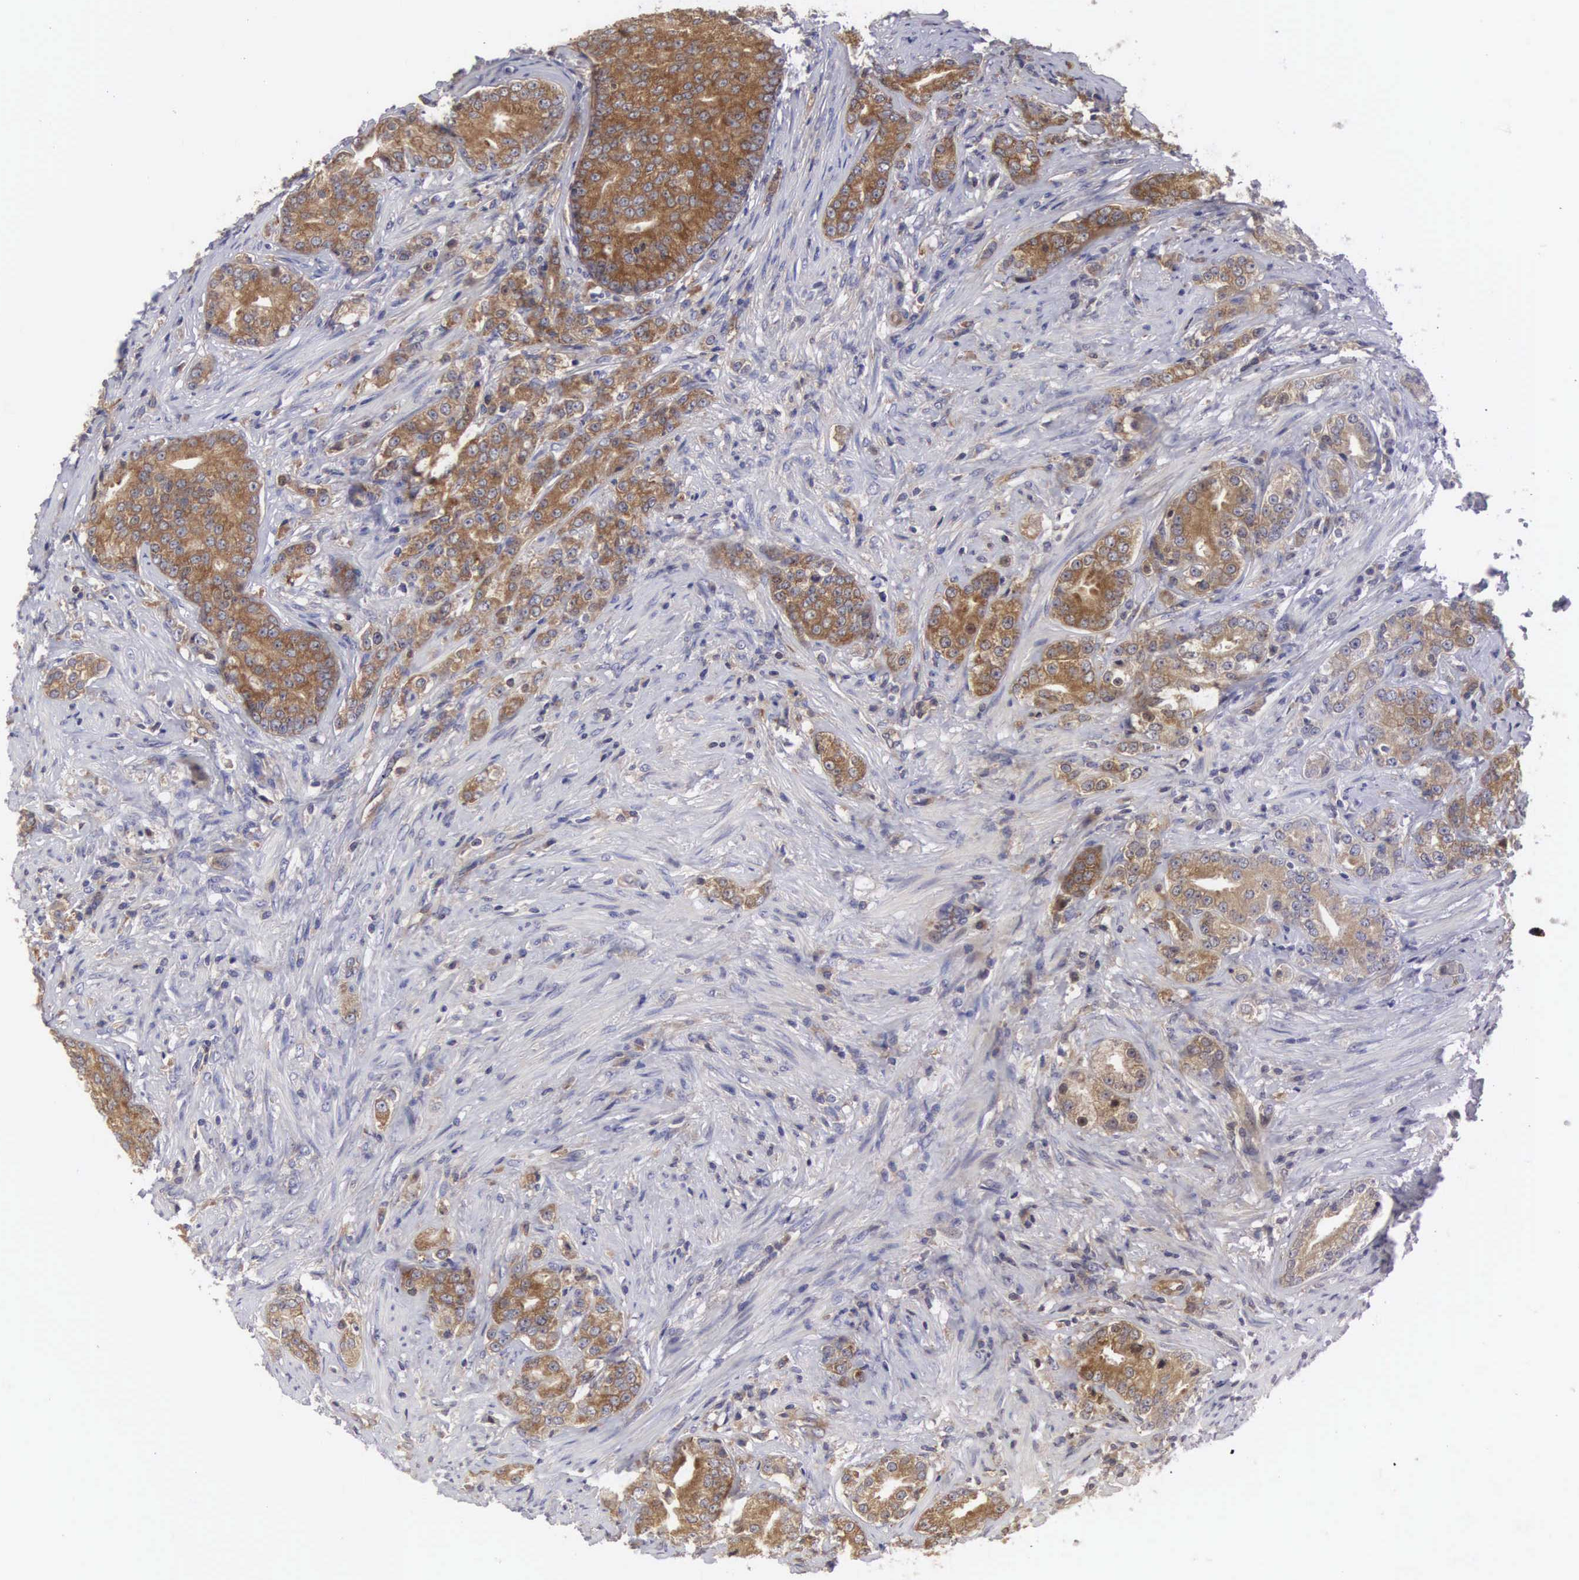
{"staining": {"intensity": "moderate", "quantity": ">75%", "location": "cytoplasmic/membranous"}, "tissue": "prostate cancer", "cell_type": "Tumor cells", "image_type": "cancer", "snomed": [{"axis": "morphology", "description": "Adenocarcinoma, Medium grade"}, {"axis": "topography", "description": "Prostate"}], "caption": "Immunohistochemical staining of prostate cancer (adenocarcinoma (medium-grade)) displays moderate cytoplasmic/membranous protein positivity in approximately >75% of tumor cells.", "gene": "GRIPAP1", "patient": {"sex": "male", "age": 59}}